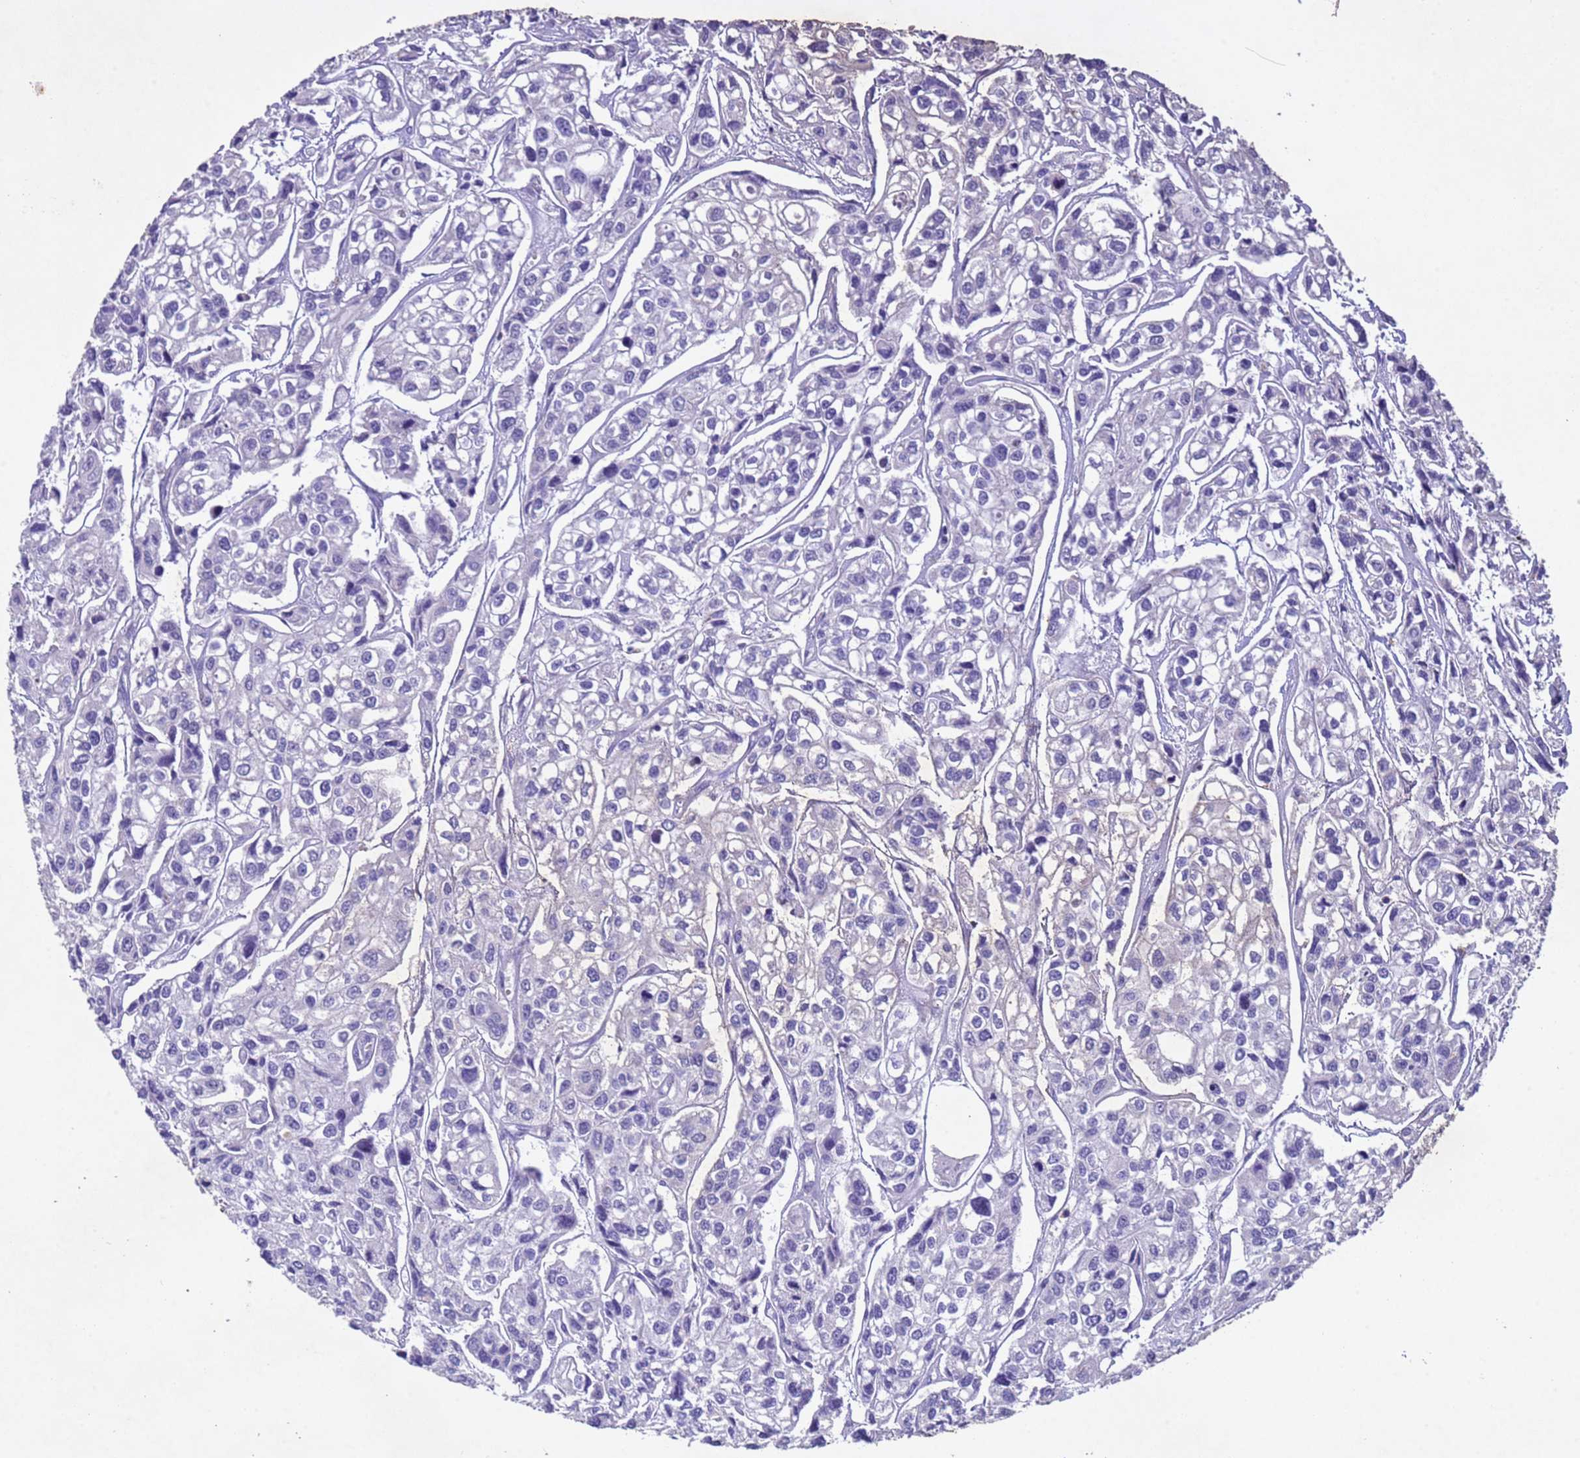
{"staining": {"intensity": "negative", "quantity": "none", "location": "none"}, "tissue": "urothelial cancer", "cell_type": "Tumor cells", "image_type": "cancer", "snomed": [{"axis": "morphology", "description": "Urothelial carcinoma, High grade"}, {"axis": "topography", "description": "Urinary bladder"}], "caption": "There is no significant expression in tumor cells of urothelial cancer.", "gene": "NLRP11", "patient": {"sex": "male", "age": 67}}